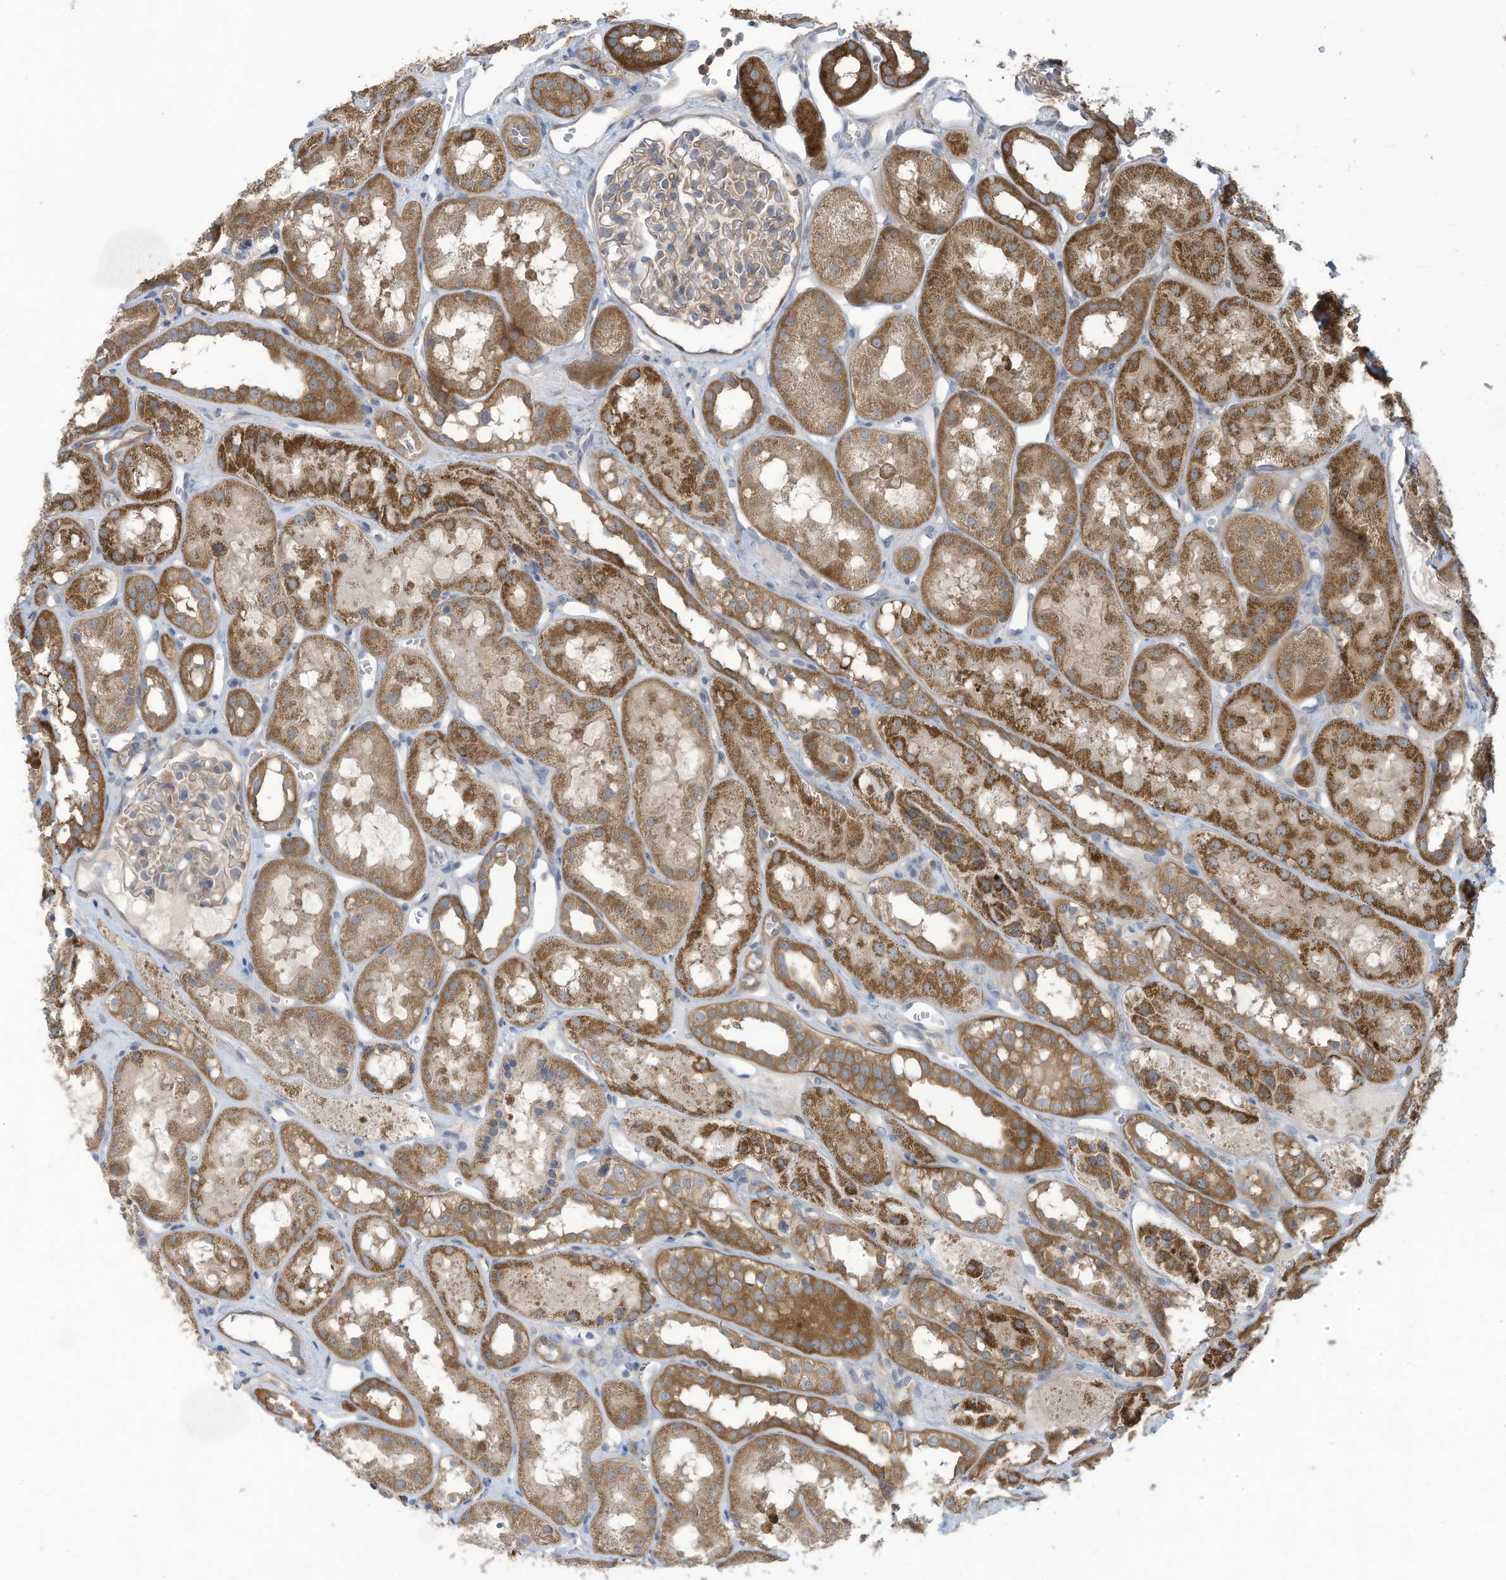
{"staining": {"intensity": "weak", "quantity": "25%-75%", "location": "cytoplasmic/membranous"}, "tissue": "kidney", "cell_type": "Cells in glomeruli", "image_type": "normal", "snomed": [{"axis": "morphology", "description": "Normal tissue, NOS"}, {"axis": "topography", "description": "Kidney"}], "caption": "Immunohistochemistry (IHC) (DAB) staining of normal human kidney reveals weak cytoplasmic/membranous protein expression in approximately 25%-75% of cells in glomeruli.", "gene": "ADI1", "patient": {"sex": "male", "age": 16}}